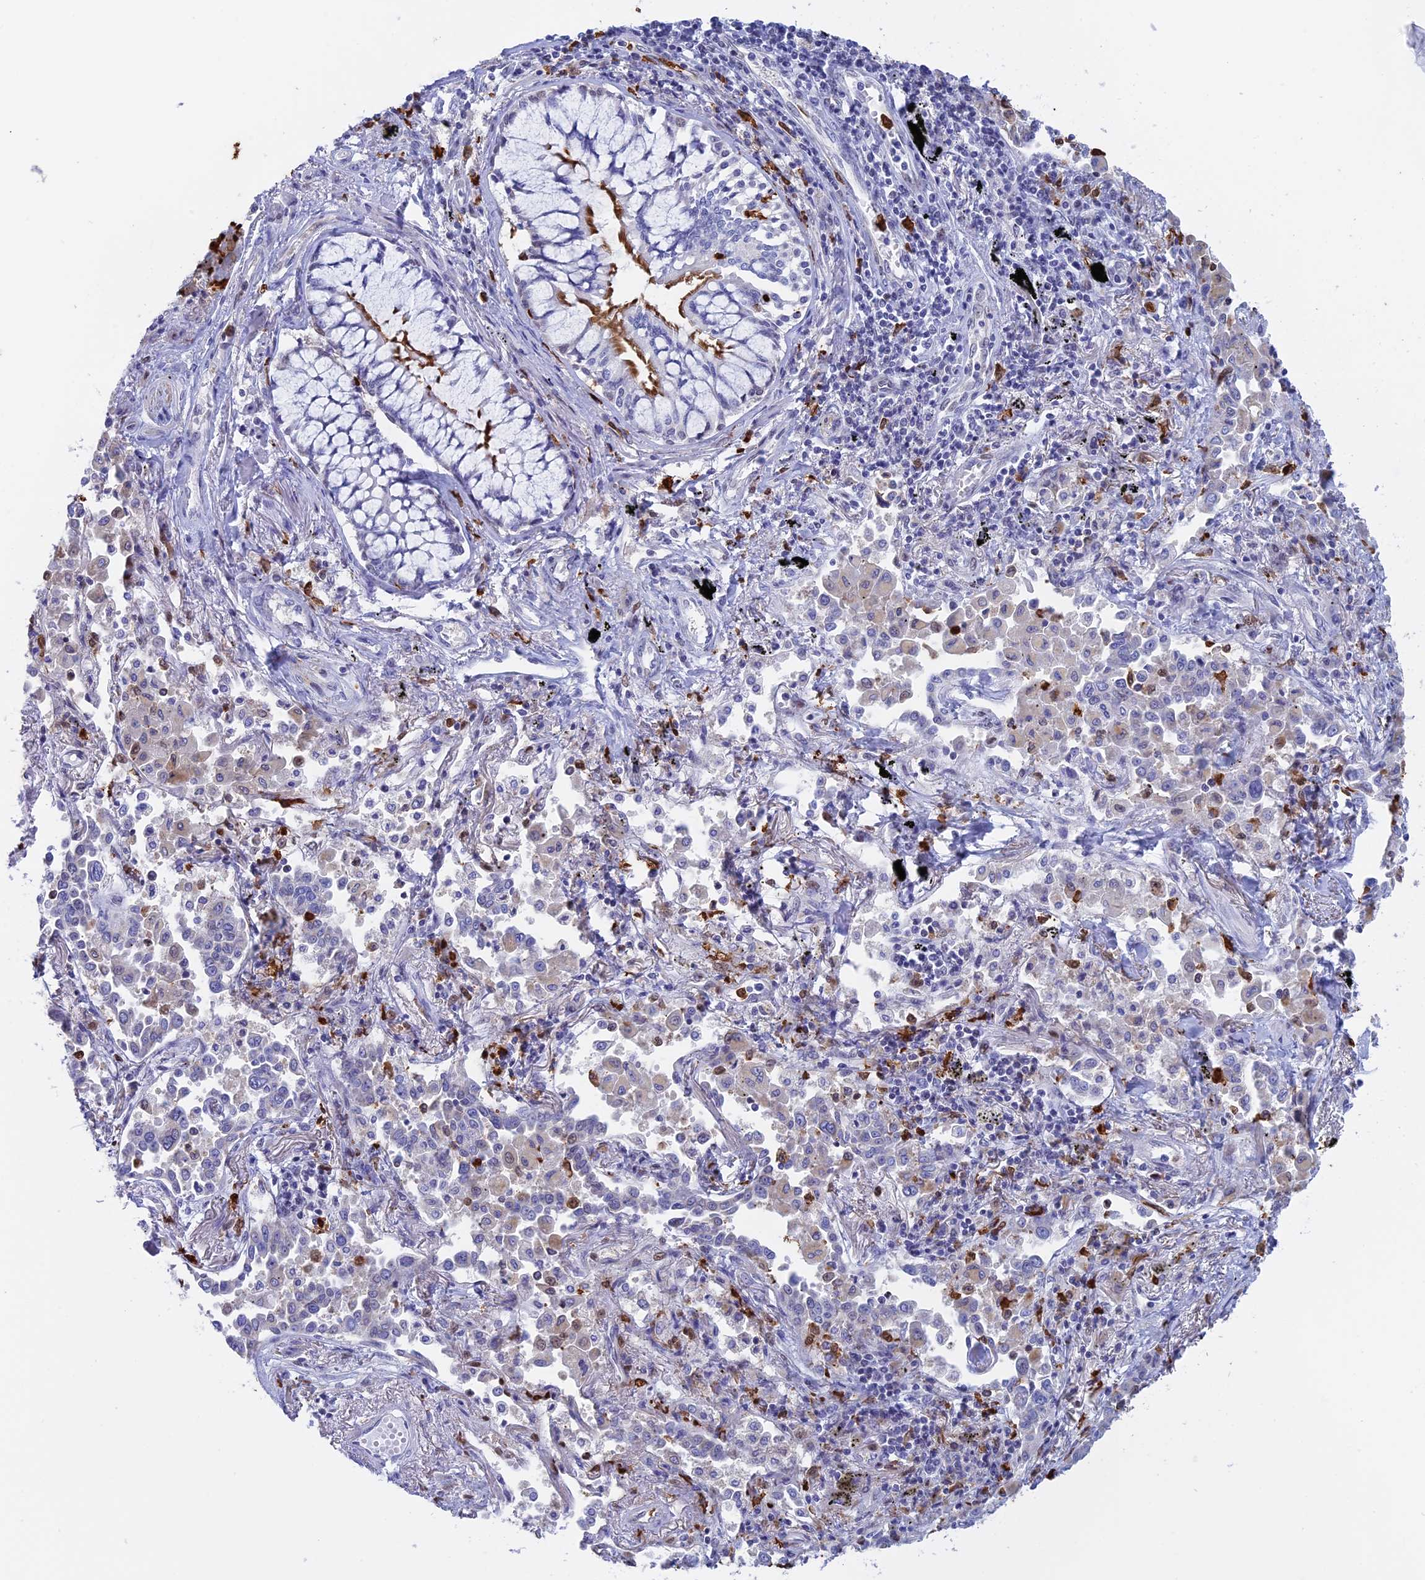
{"staining": {"intensity": "negative", "quantity": "none", "location": "none"}, "tissue": "lung cancer", "cell_type": "Tumor cells", "image_type": "cancer", "snomed": [{"axis": "morphology", "description": "Adenocarcinoma, NOS"}, {"axis": "topography", "description": "Lung"}], "caption": "The immunohistochemistry (IHC) micrograph has no significant positivity in tumor cells of adenocarcinoma (lung) tissue. The staining was performed using DAB (3,3'-diaminobenzidine) to visualize the protein expression in brown, while the nuclei were stained in blue with hematoxylin (Magnification: 20x).", "gene": "SLC26A1", "patient": {"sex": "male", "age": 67}}